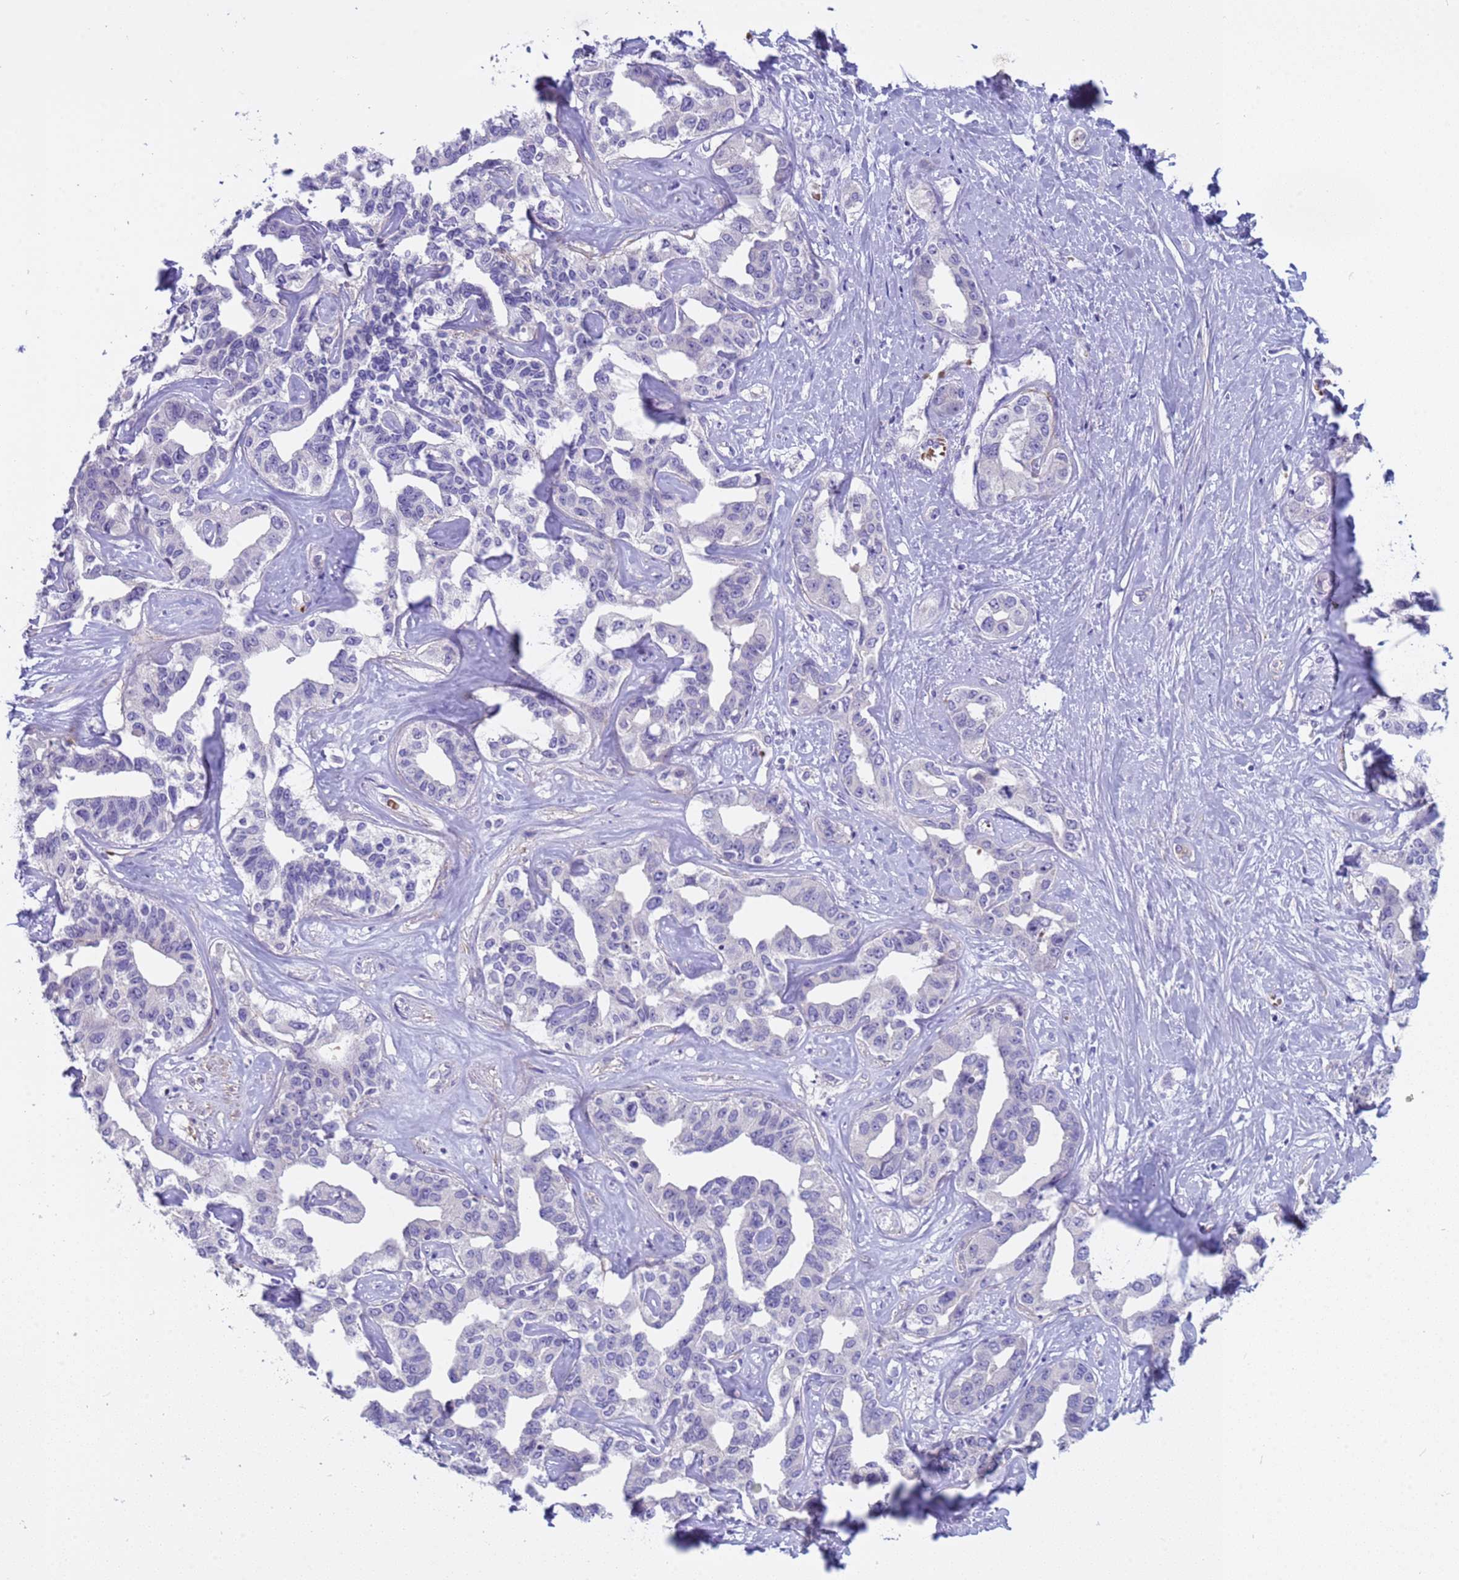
{"staining": {"intensity": "negative", "quantity": "none", "location": "none"}, "tissue": "liver cancer", "cell_type": "Tumor cells", "image_type": "cancer", "snomed": [{"axis": "morphology", "description": "Cholangiocarcinoma"}, {"axis": "topography", "description": "Liver"}], "caption": "Liver cancer (cholangiocarcinoma) stained for a protein using immunohistochemistry (IHC) exhibits no expression tumor cells.", "gene": "KBTBD3", "patient": {"sex": "male", "age": 59}}